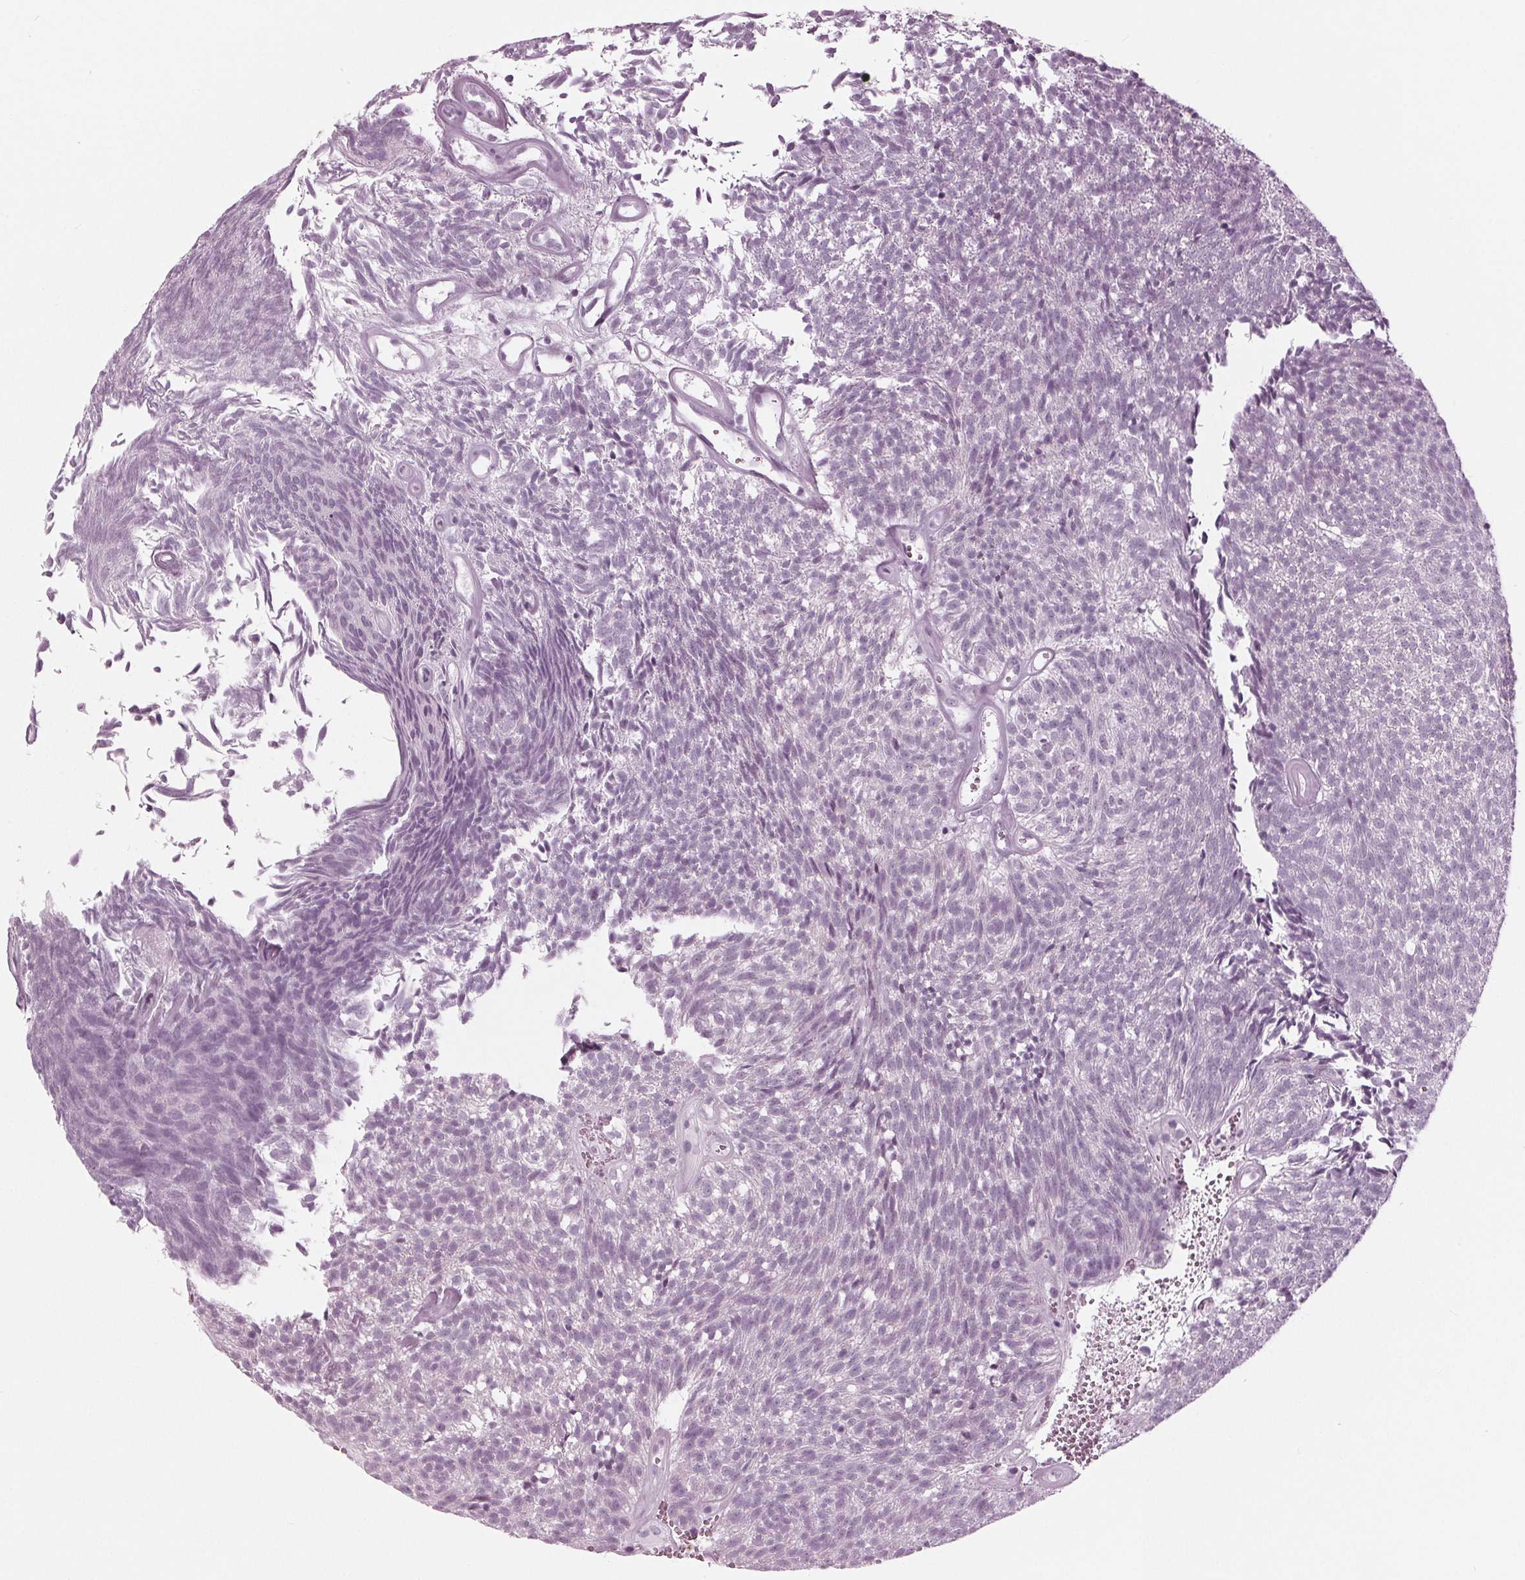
{"staining": {"intensity": "negative", "quantity": "none", "location": "none"}, "tissue": "urothelial cancer", "cell_type": "Tumor cells", "image_type": "cancer", "snomed": [{"axis": "morphology", "description": "Urothelial carcinoma, Low grade"}, {"axis": "topography", "description": "Urinary bladder"}], "caption": "Immunohistochemistry photomicrograph of neoplastic tissue: human low-grade urothelial carcinoma stained with DAB (3,3'-diaminobenzidine) shows no significant protein staining in tumor cells.", "gene": "KRT28", "patient": {"sex": "male", "age": 77}}